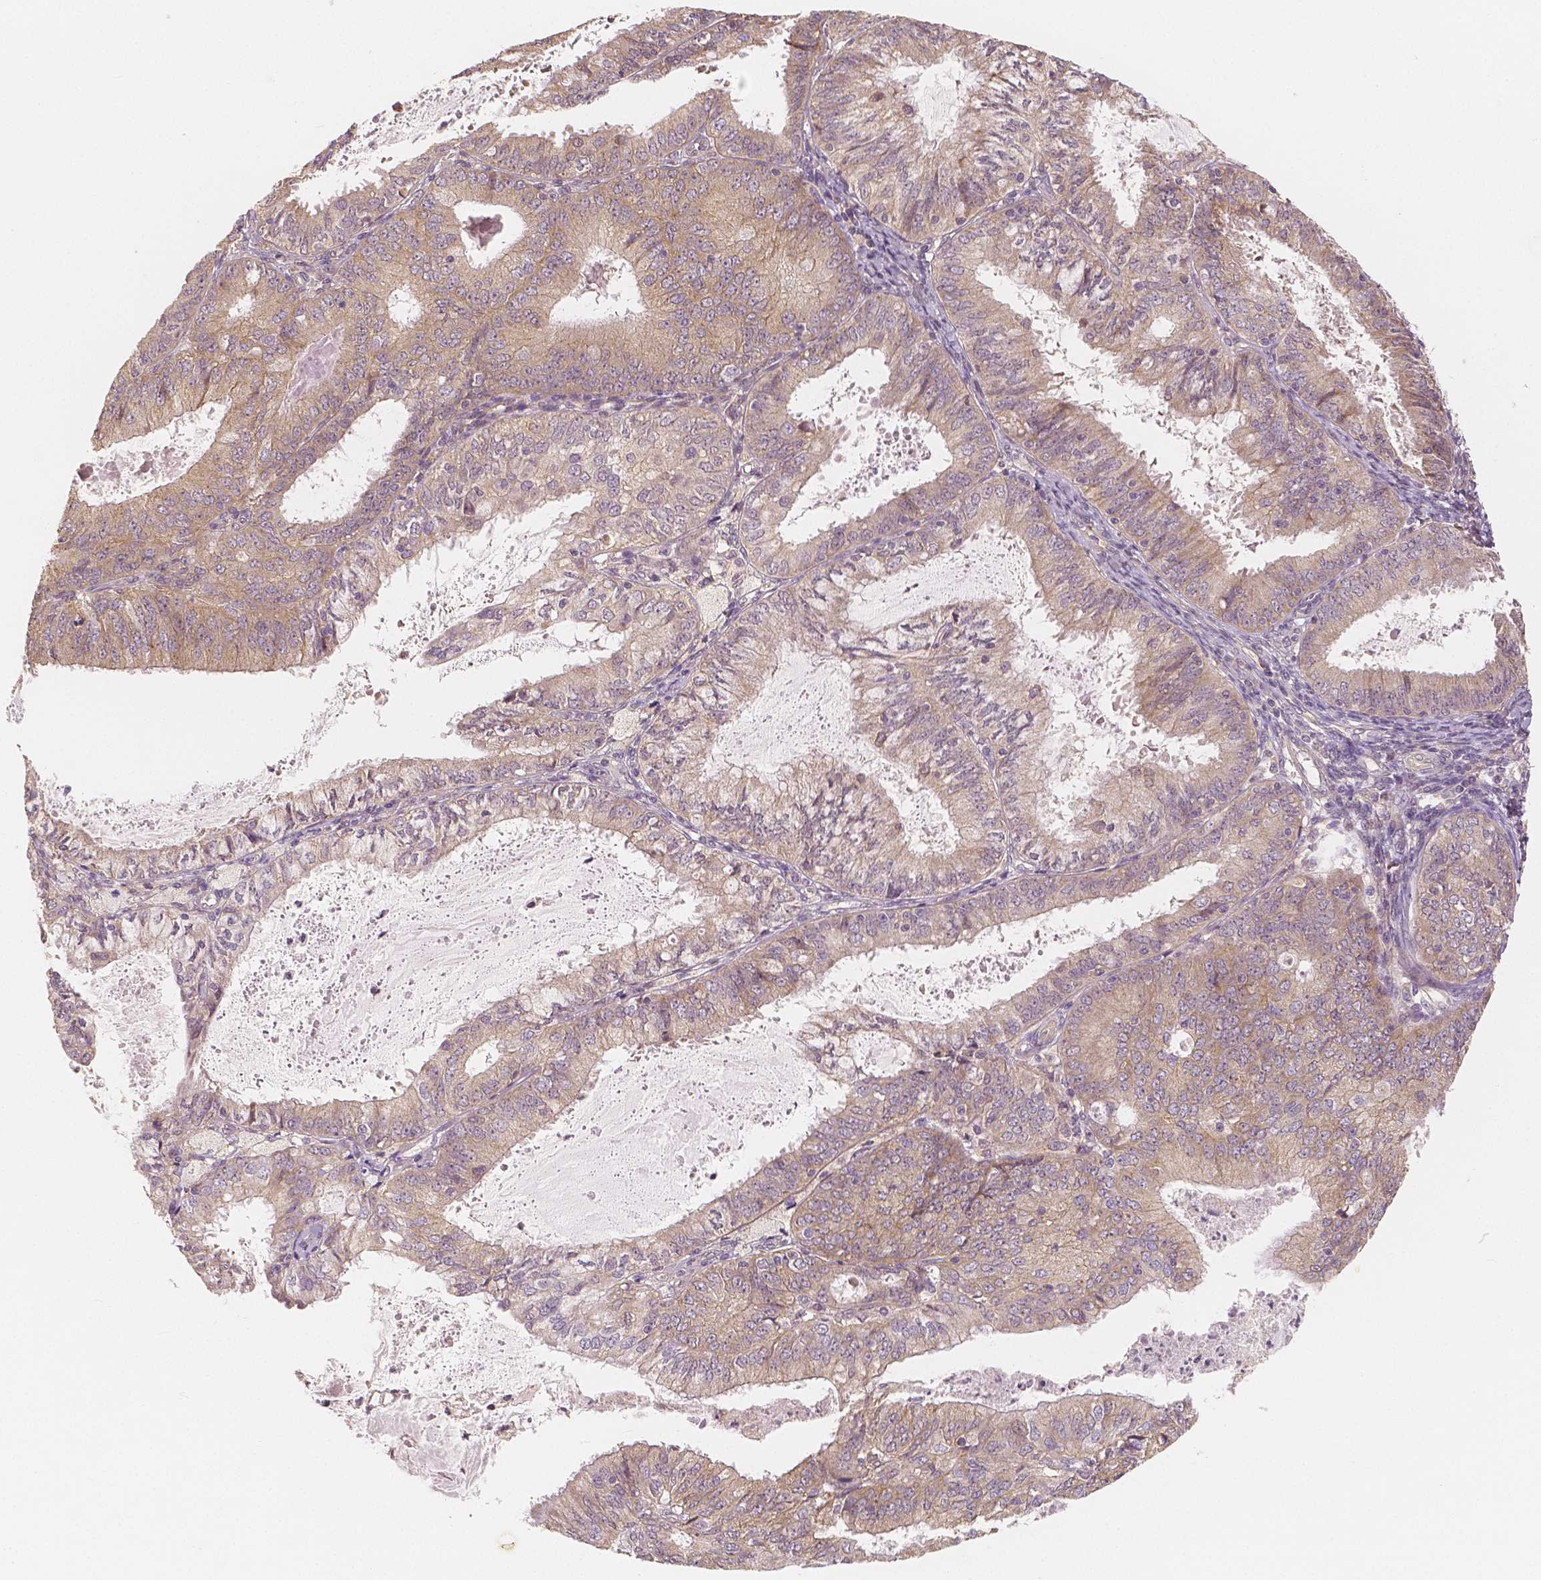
{"staining": {"intensity": "weak", "quantity": ">75%", "location": "cytoplasmic/membranous"}, "tissue": "endometrial cancer", "cell_type": "Tumor cells", "image_type": "cancer", "snomed": [{"axis": "morphology", "description": "Adenocarcinoma, NOS"}, {"axis": "topography", "description": "Endometrium"}], "caption": "The micrograph exhibits immunohistochemical staining of adenocarcinoma (endometrial). There is weak cytoplasmic/membranous expression is seen in approximately >75% of tumor cells.", "gene": "SNX12", "patient": {"sex": "female", "age": 57}}